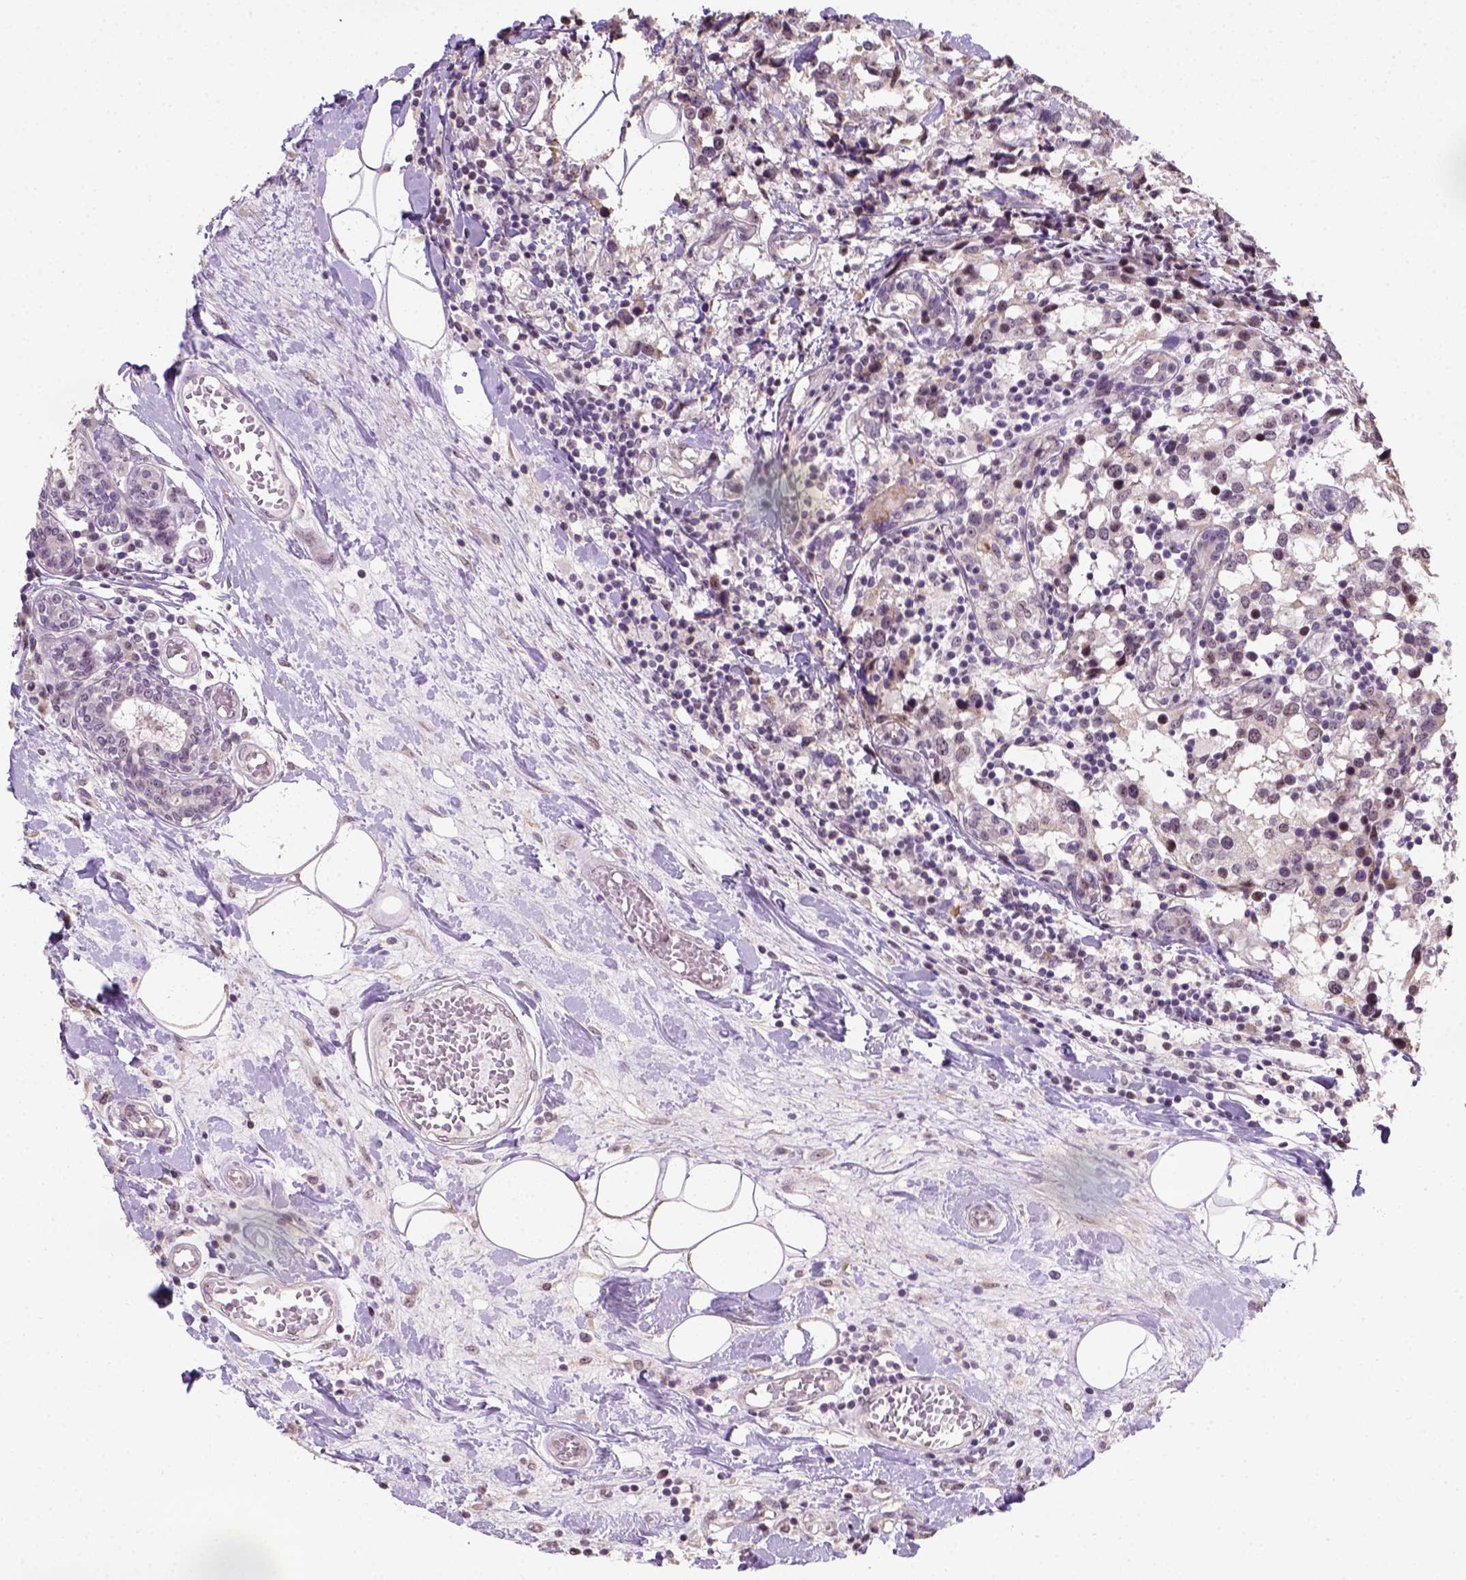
{"staining": {"intensity": "negative", "quantity": "none", "location": "none"}, "tissue": "breast cancer", "cell_type": "Tumor cells", "image_type": "cancer", "snomed": [{"axis": "morphology", "description": "Lobular carcinoma"}, {"axis": "topography", "description": "Breast"}], "caption": "A histopathology image of breast lobular carcinoma stained for a protein displays no brown staining in tumor cells.", "gene": "DDX50", "patient": {"sex": "female", "age": 59}}